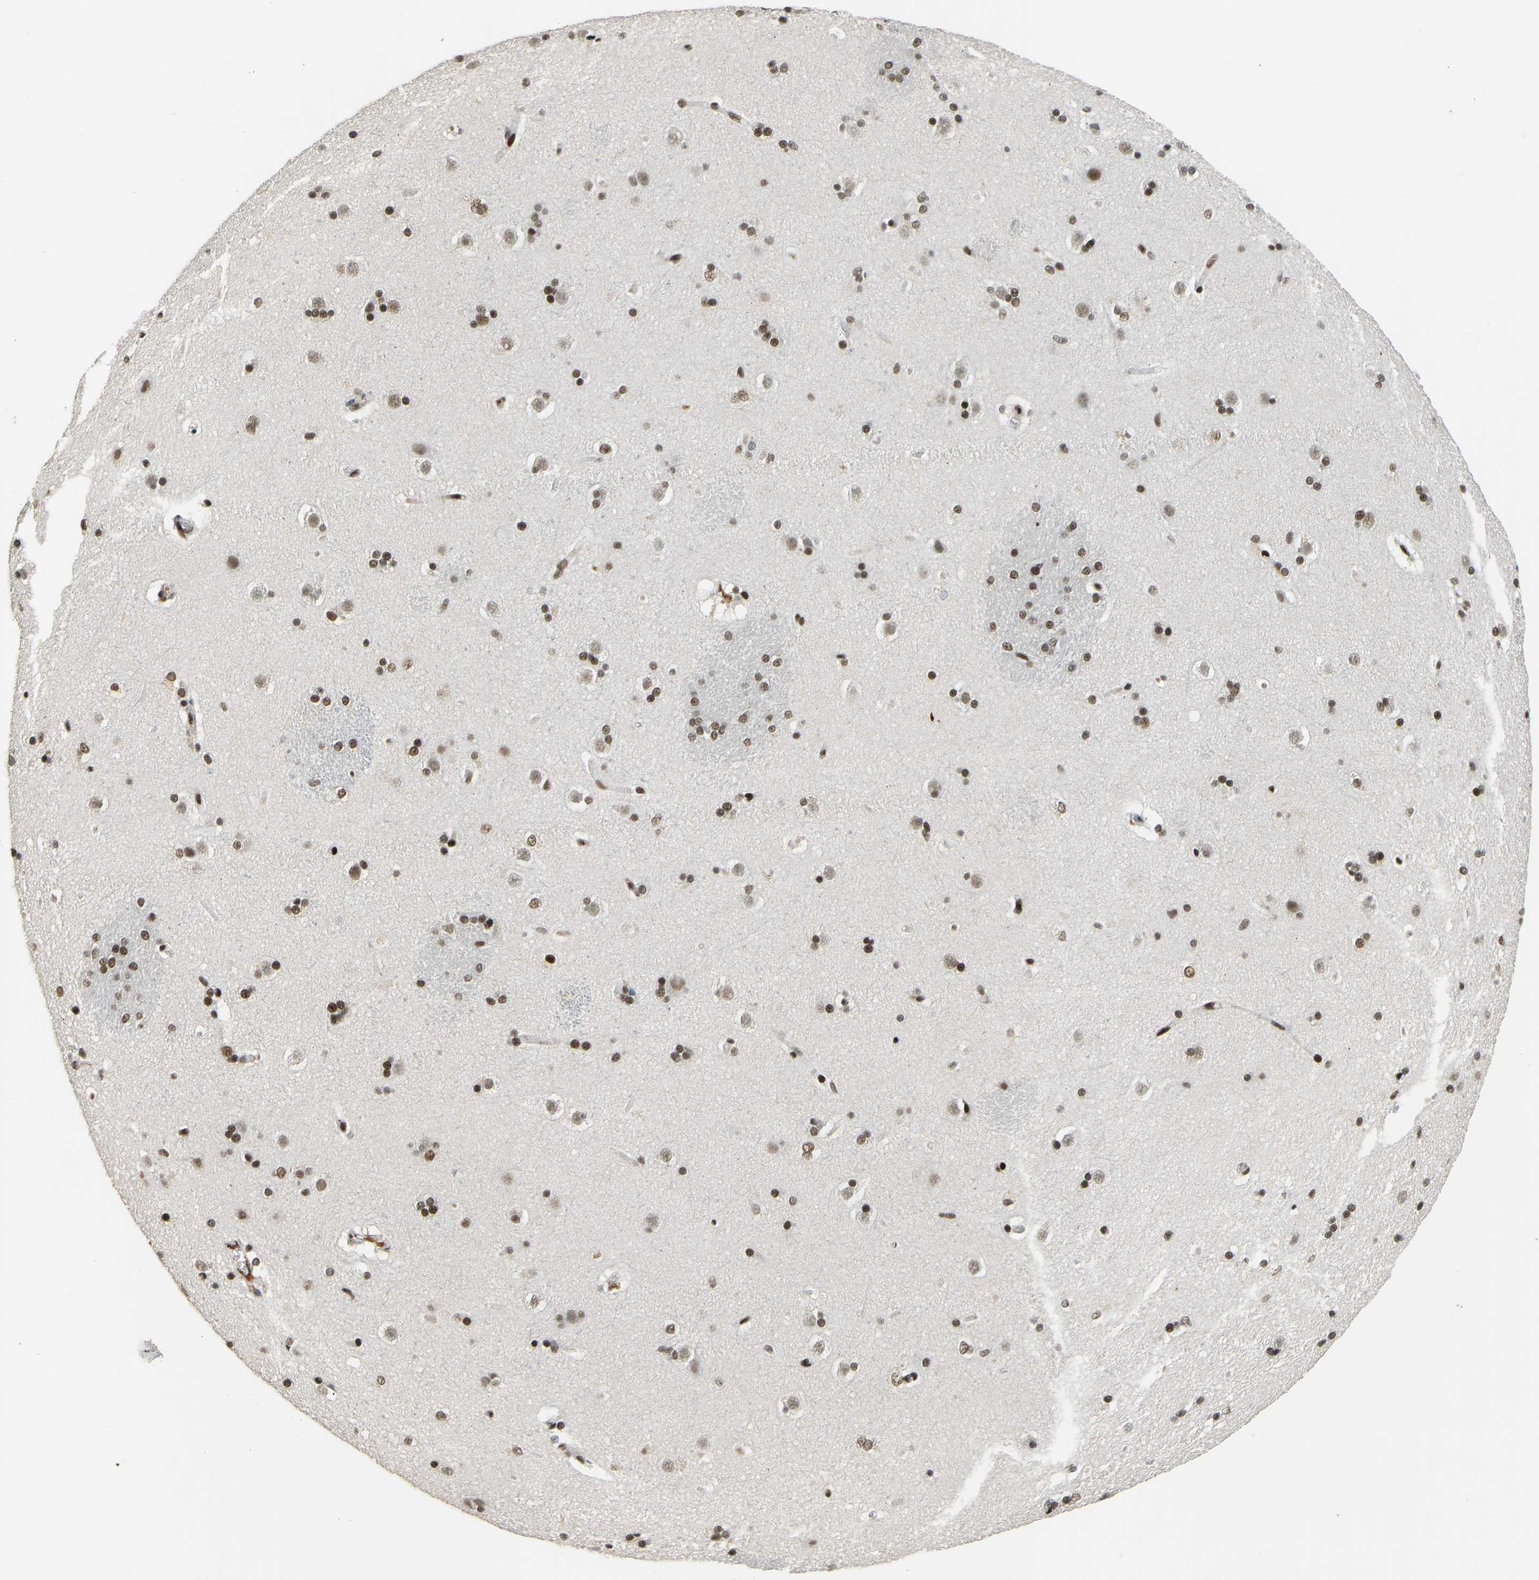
{"staining": {"intensity": "strong", "quantity": "25%-75%", "location": "nuclear"}, "tissue": "caudate", "cell_type": "Glial cells", "image_type": "normal", "snomed": [{"axis": "morphology", "description": "Normal tissue, NOS"}, {"axis": "topography", "description": "Lateral ventricle wall"}], "caption": "The histopathology image exhibits a brown stain indicating the presence of a protein in the nuclear of glial cells in caudate.", "gene": "FOXK1", "patient": {"sex": "female", "age": 19}}